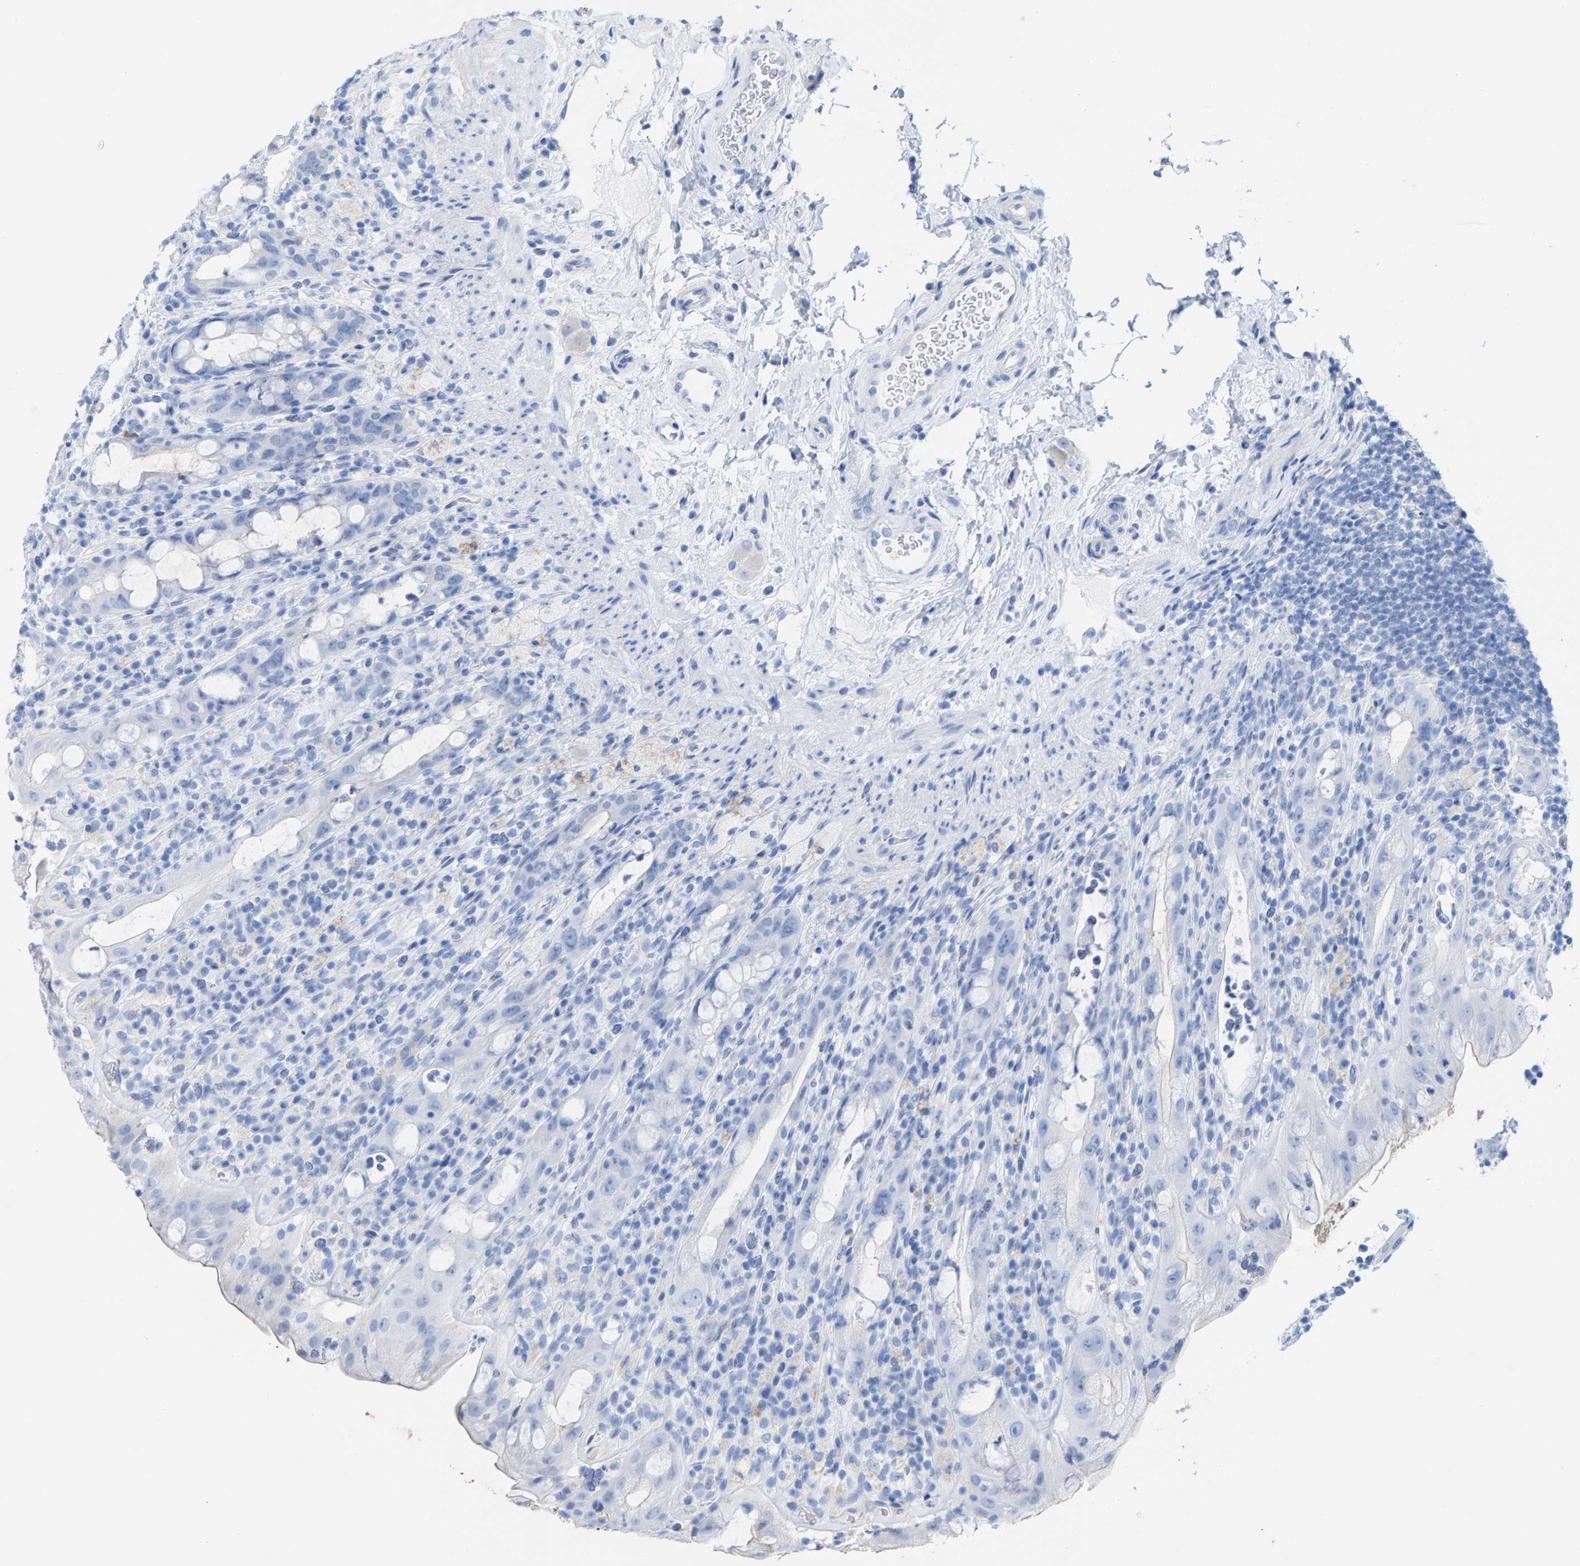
{"staining": {"intensity": "negative", "quantity": "none", "location": "none"}, "tissue": "rectum", "cell_type": "Glandular cells", "image_type": "normal", "snomed": [{"axis": "morphology", "description": "Normal tissue, NOS"}, {"axis": "topography", "description": "Rectum"}], "caption": "Protein analysis of unremarkable rectum demonstrates no significant positivity in glandular cells. Nuclei are stained in blue.", "gene": "CPA1", "patient": {"sex": "male", "age": 44}}